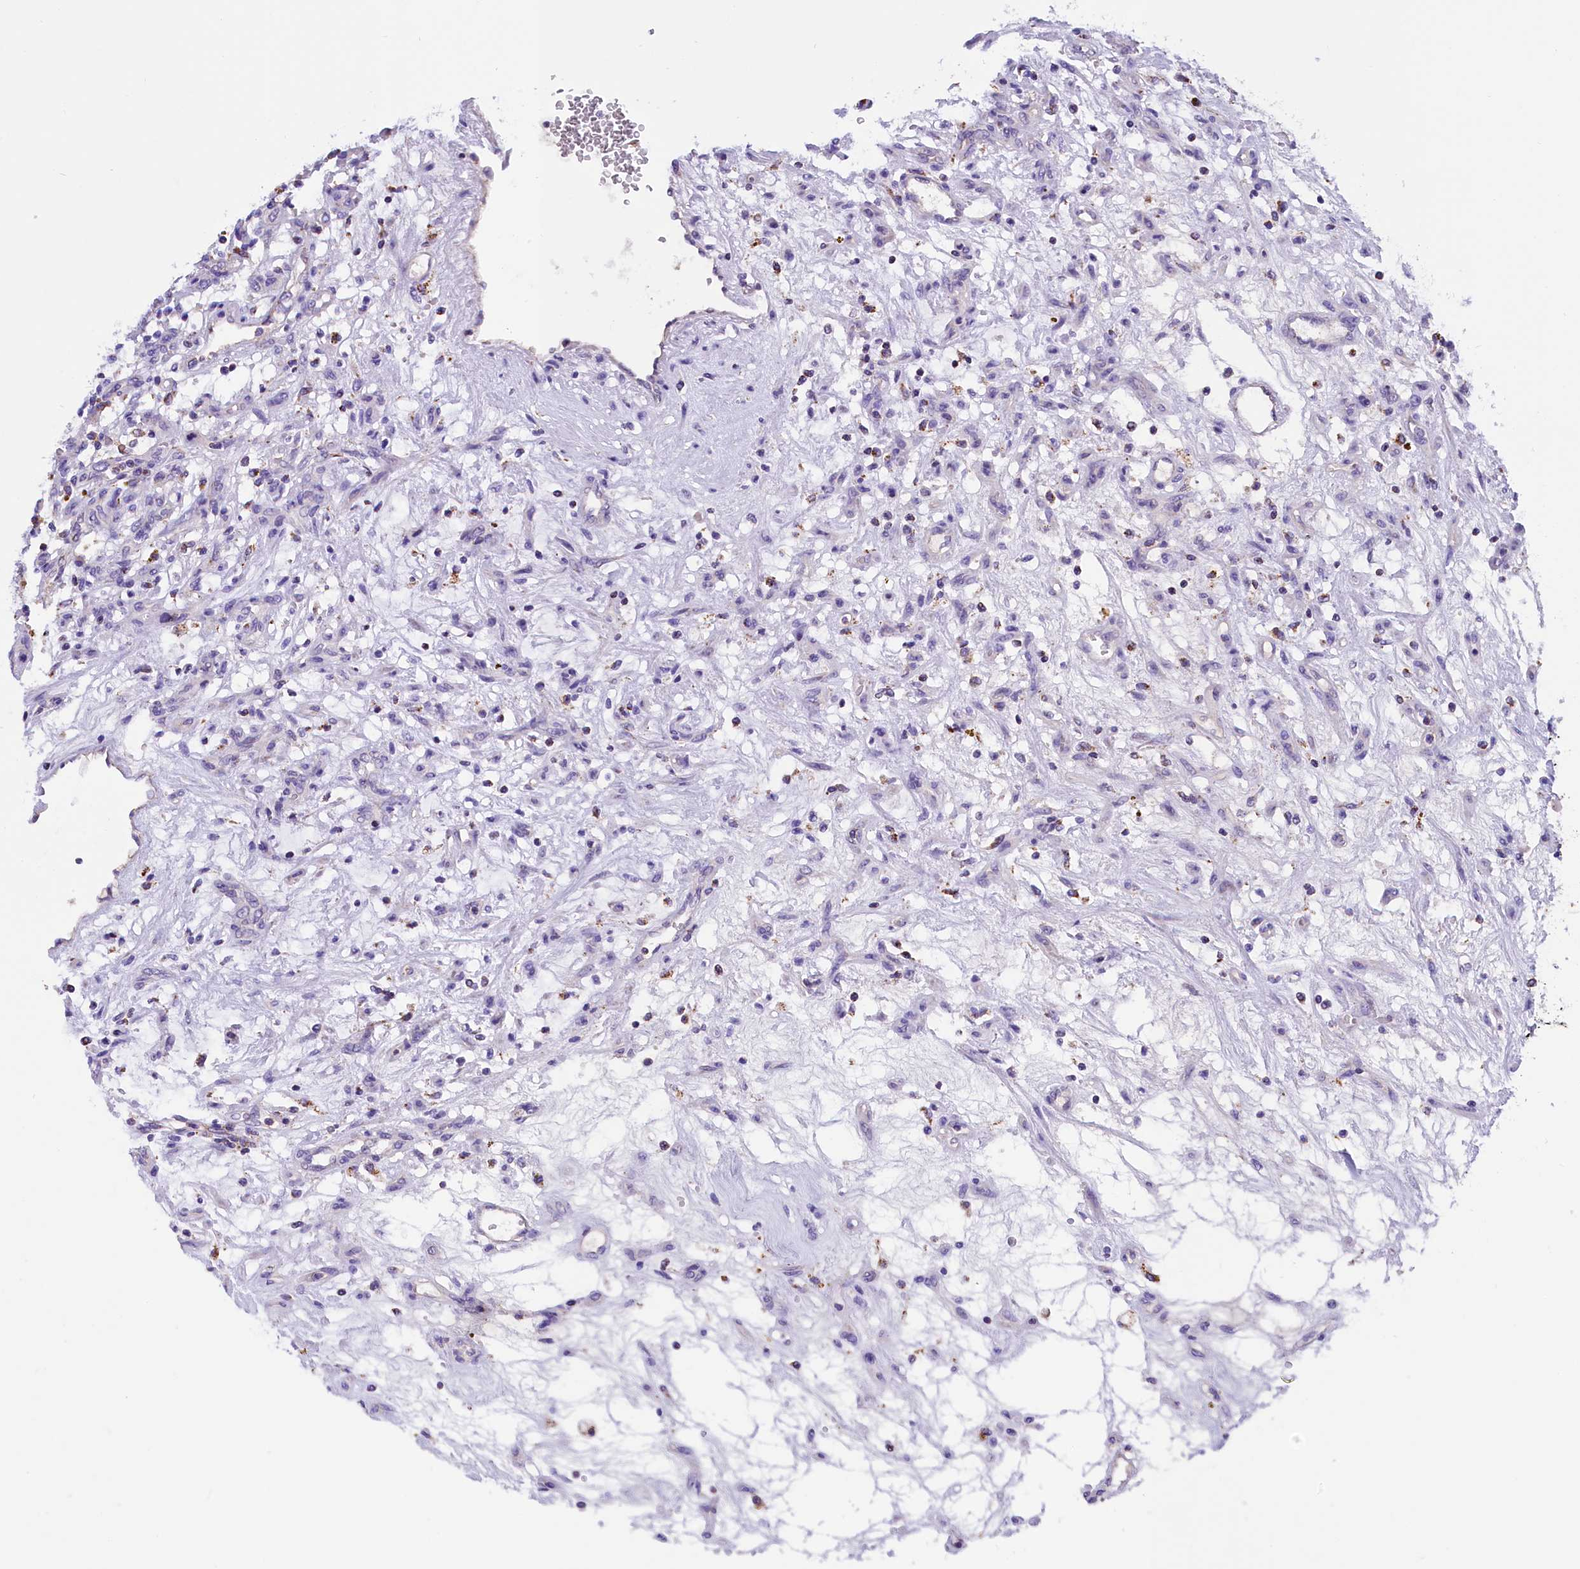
{"staining": {"intensity": "negative", "quantity": "none", "location": "none"}, "tissue": "renal cancer", "cell_type": "Tumor cells", "image_type": "cancer", "snomed": [{"axis": "morphology", "description": "Adenocarcinoma, NOS"}, {"axis": "topography", "description": "Kidney"}], "caption": "Immunohistochemistry (IHC) micrograph of neoplastic tissue: human renal cancer (adenocarcinoma) stained with DAB (3,3'-diaminobenzidine) exhibits no significant protein positivity in tumor cells.", "gene": "ABAT", "patient": {"sex": "female", "age": 57}}